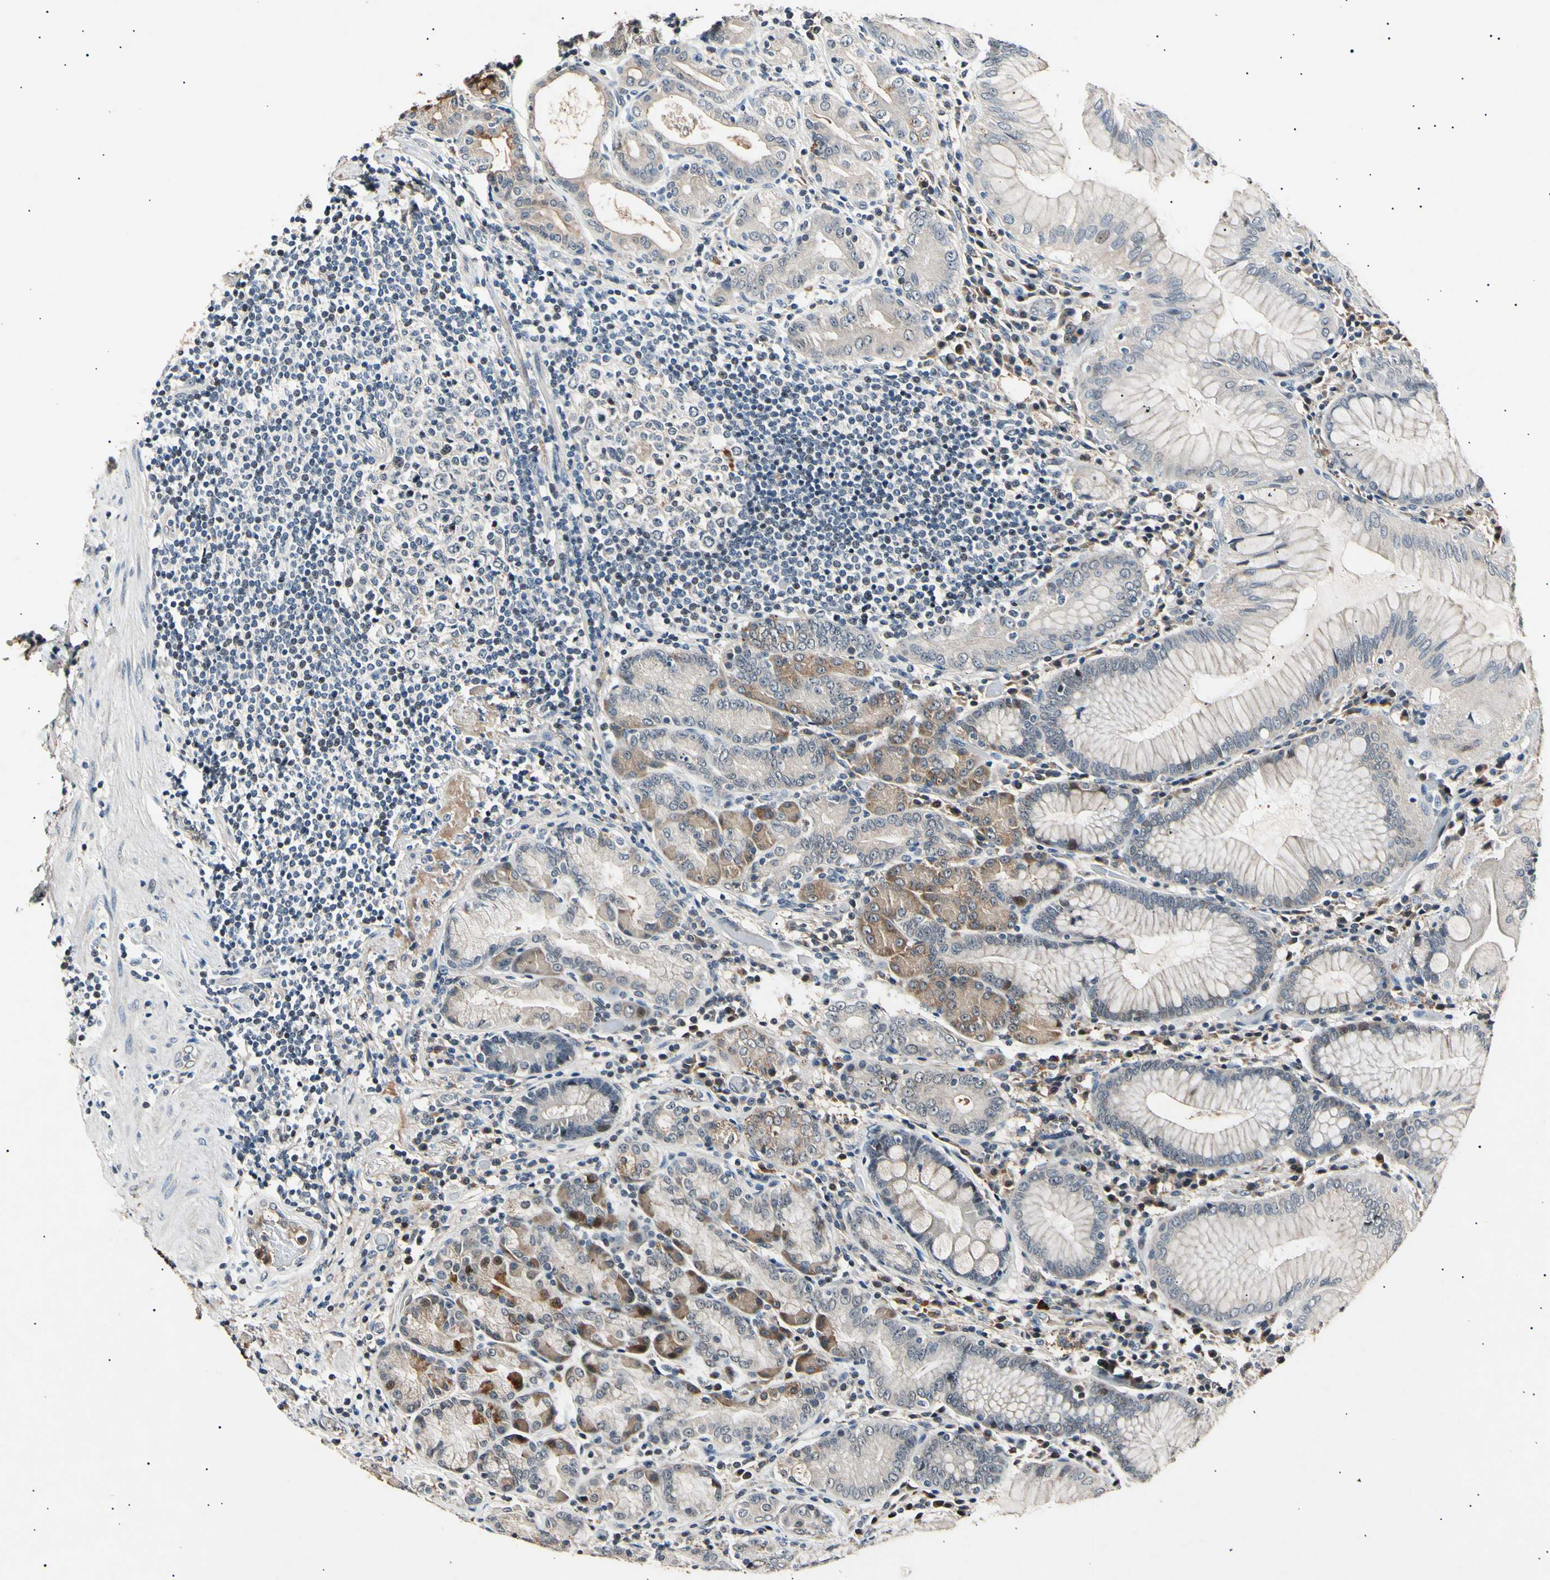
{"staining": {"intensity": "moderate", "quantity": "25%-75%", "location": "cytoplasmic/membranous"}, "tissue": "stomach", "cell_type": "Glandular cells", "image_type": "normal", "snomed": [{"axis": "morphology", "description": "Normal tissue, NOS"}, {"axis": "topography", "description": "Stomach, lower"}], "caption": "The image exhibits immunohistochemical staining of benign stomach. There is moderate cytoplasmic/membranous expression is appreciated in about 25%-75% of glandular cells.", "gene": "ADCY3", "patient": {"sex": "female", "age": 76}}